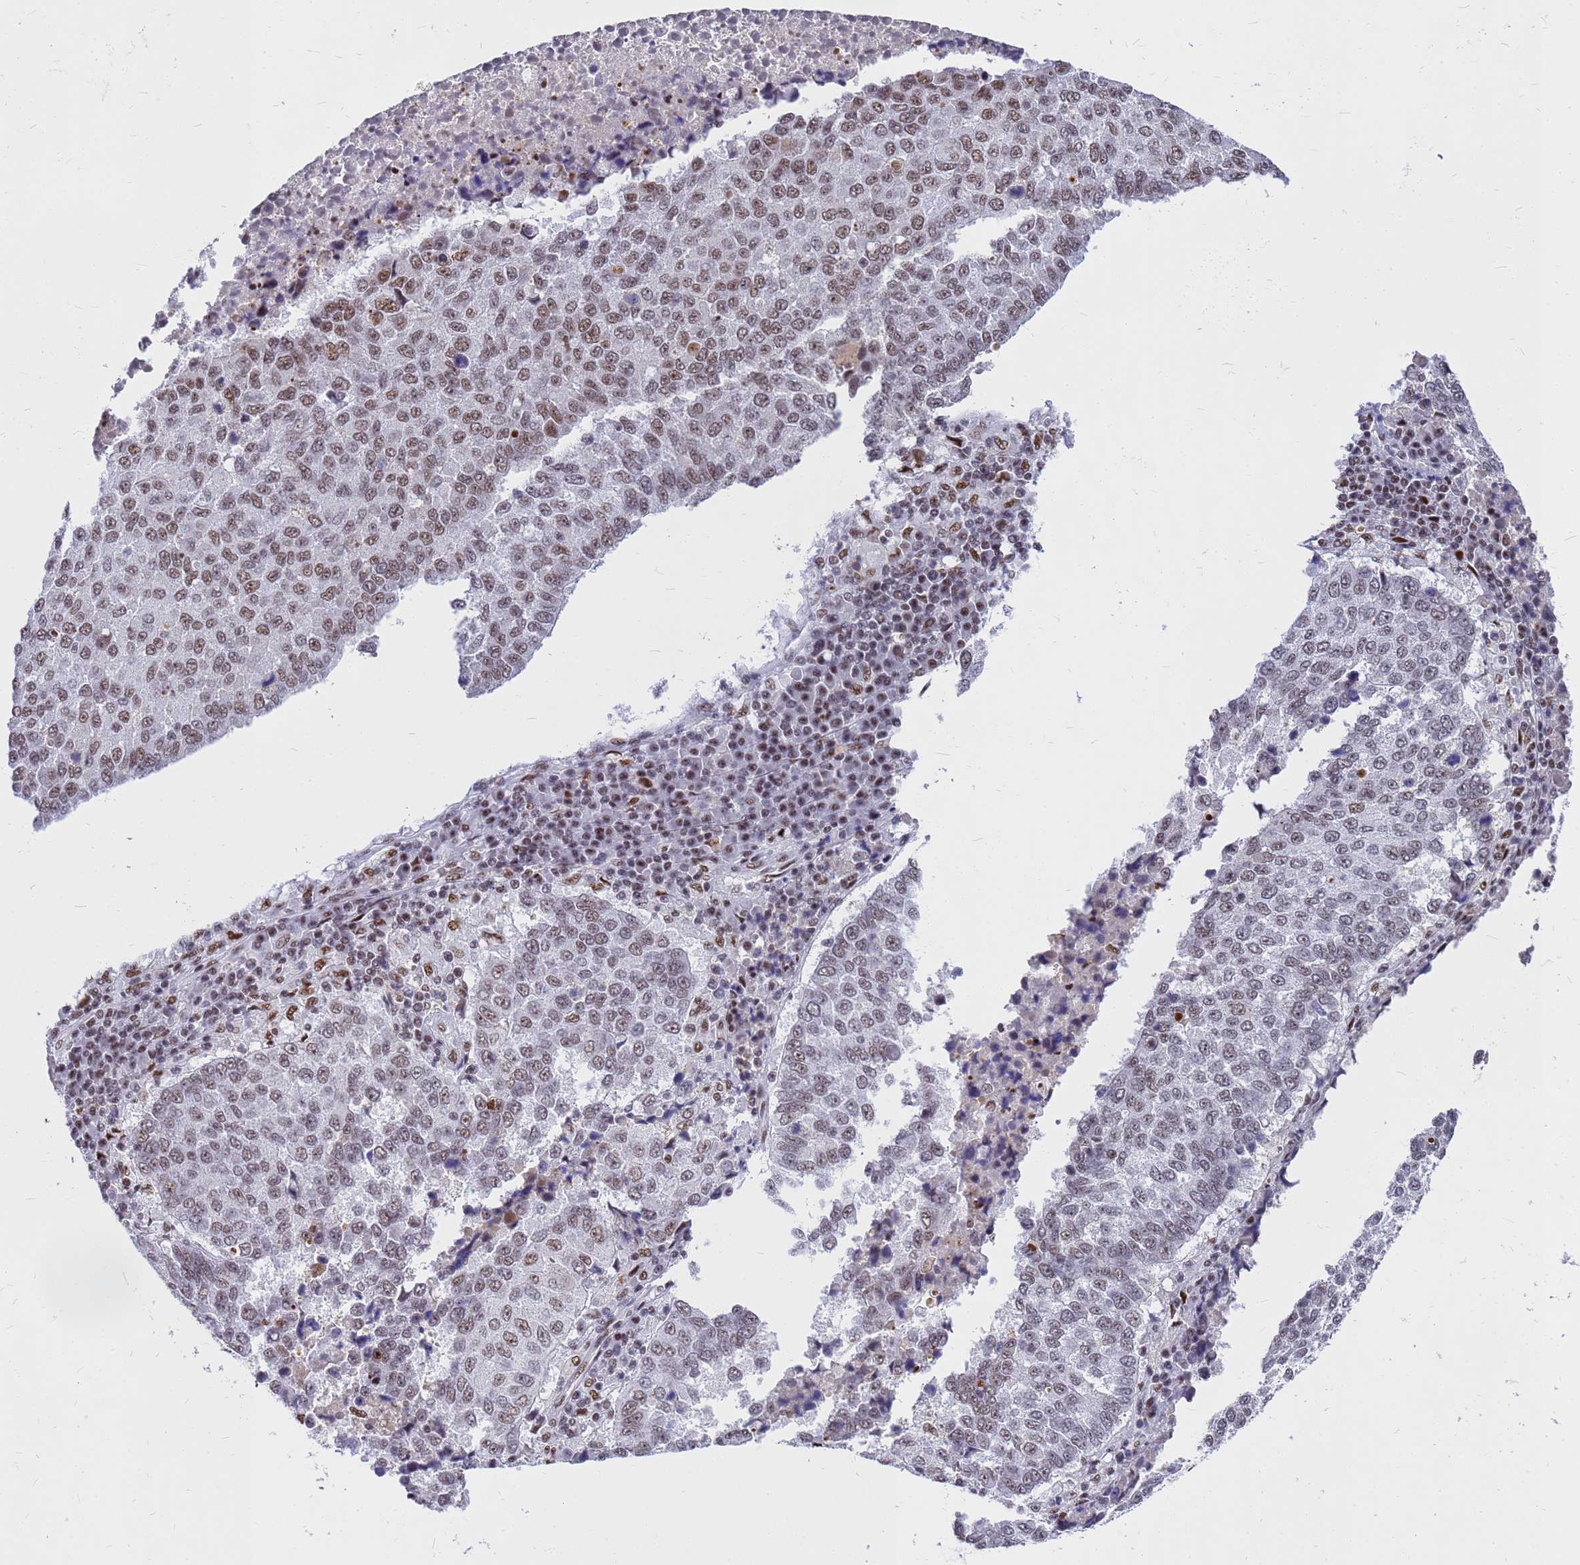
{"staining": {"intensity": "weak", "quantity": ">75%", "location": "nuclear"}, "tissue": "lung cancer", "cell_type": "Tumor cells", "image_type": "cancer", "snomed": [{"axis": "morphology", "description": "Squamous cell carcinoma, NOS"}, {"axis": "topography", "description": "Lung"}], "caption": "Lung cancer stained for a protein shows weak nuclear positivity in tumor cells.", "gene": "SART3", "patient": {"sex": "male", "age": 73}}